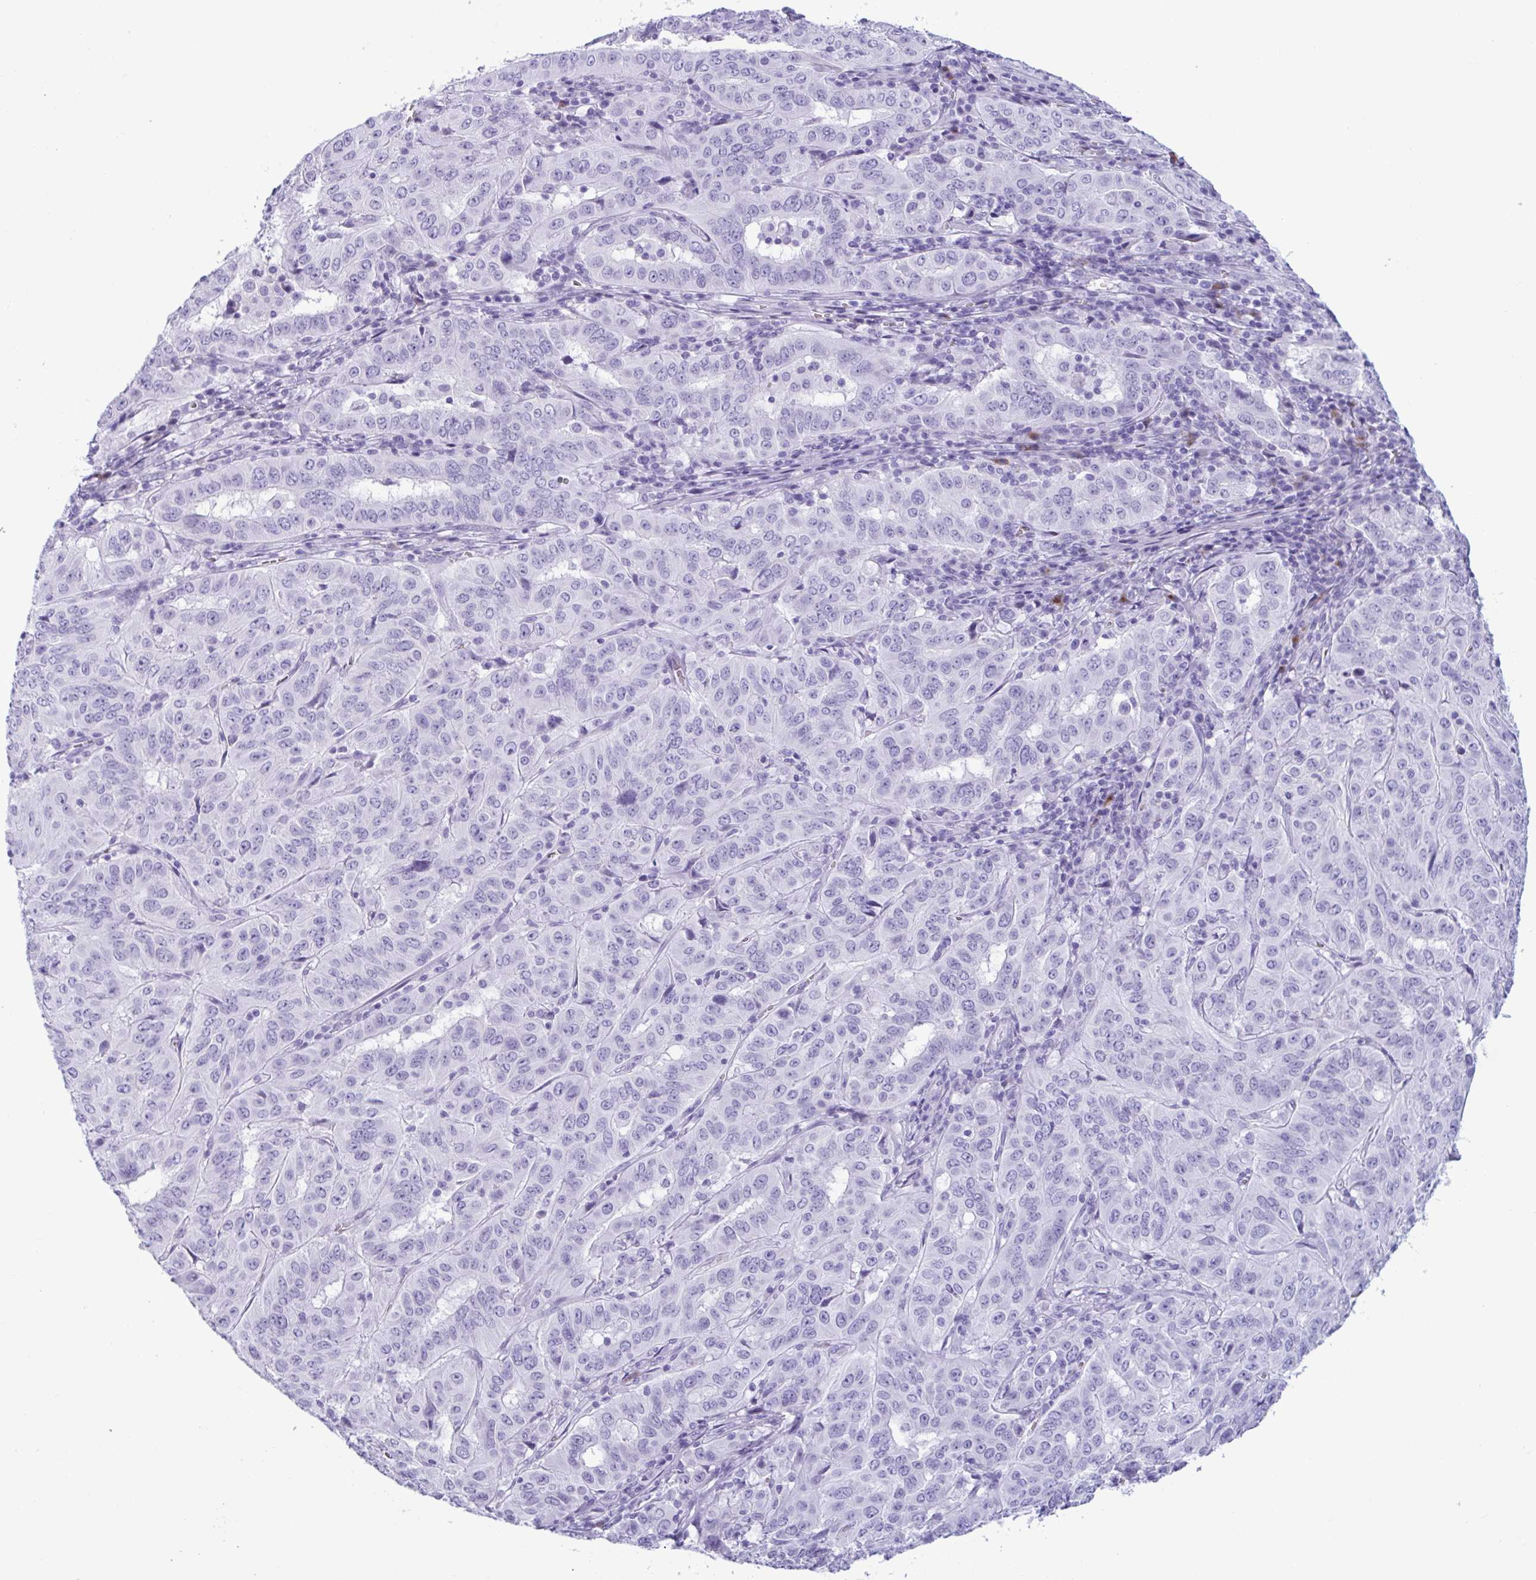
{"staining": {"intensity": "negative", "quantity": "none", "location": "none"}, "tissue": "pancreatic cancer", "cell_type": "Tumor cells", "image_type": "cancer", "snomed": [{"axis": "morphology", "description": "Adenocarcinoma, NOS"}, {"axis": "topography", "description": "Pancreas"}], "caption": "An image of human adenocarcinoma (pancreatic) is negative for staining in tumor cells. (Stains: DAB immunohistochemistry (IHC) with hematoxylin counter stain, Microscopy: brightfield microscopy at high magnification).", "gene": "SLC2A1", "patient": {"sex": "male", "age": 63}}